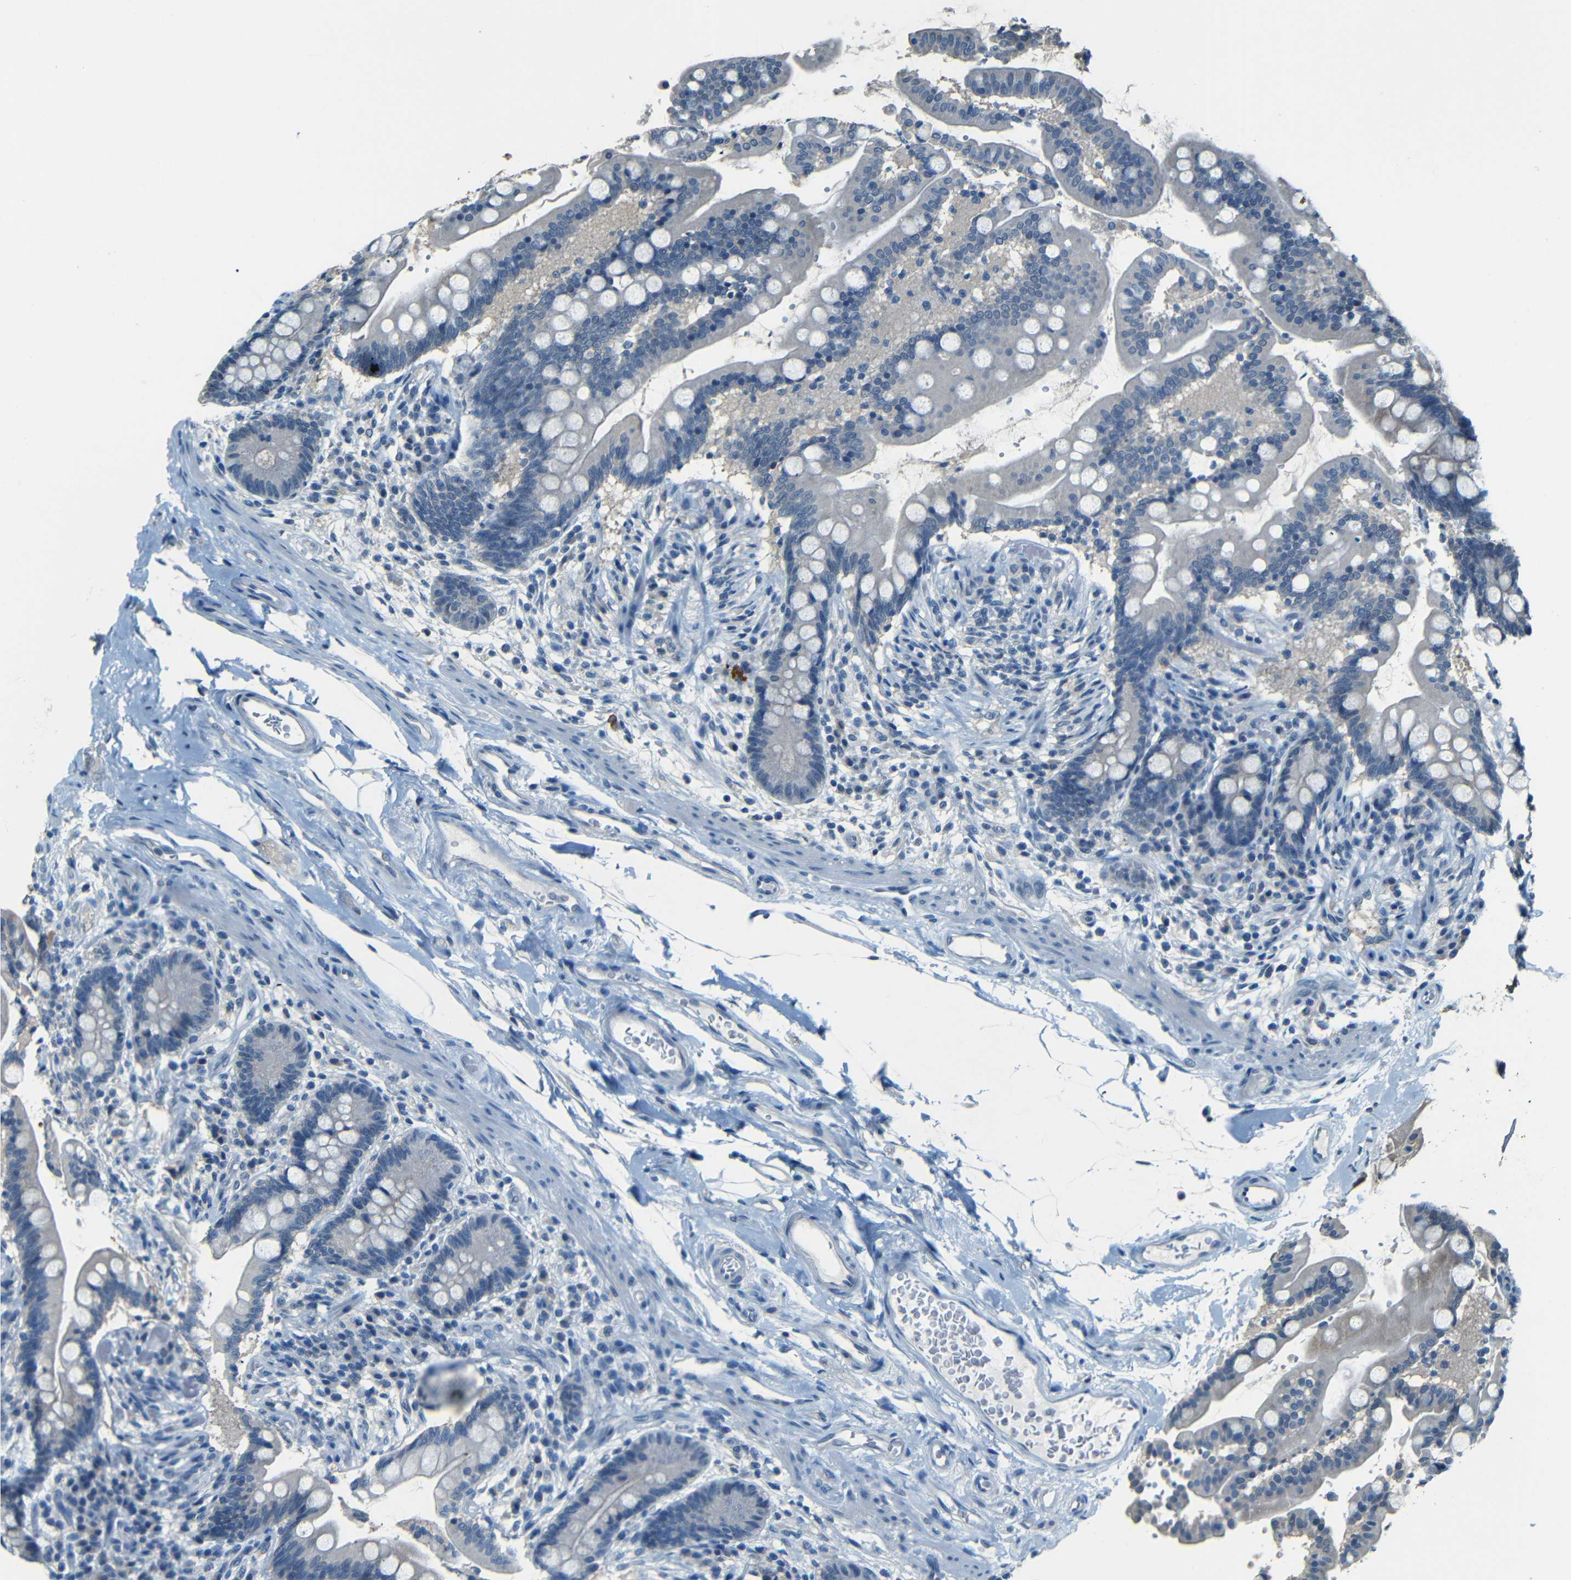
{"staining": {"intensity": "negative", "quantity": "none", "location": "none"}, "tissue": "colon", "cell_type": "Endothelial cells", "image_type": "normal", "snomed": [{"axis": "morphology", "description": "Normal tissue, NOS"}, {"axis": "topography", "description": "Colon"}], "caption": "Colon was stained to show a protein in brown. There is no significant staining in endothelial cells. Brightfield microscopy of IHC stained with DAB (3,3'-diaminobenzidine) (brown) and hematoxylin (blue), captured at high magnification.", "gene": "ZMAT1", "patient": {"sex": "male", "age": 73}}